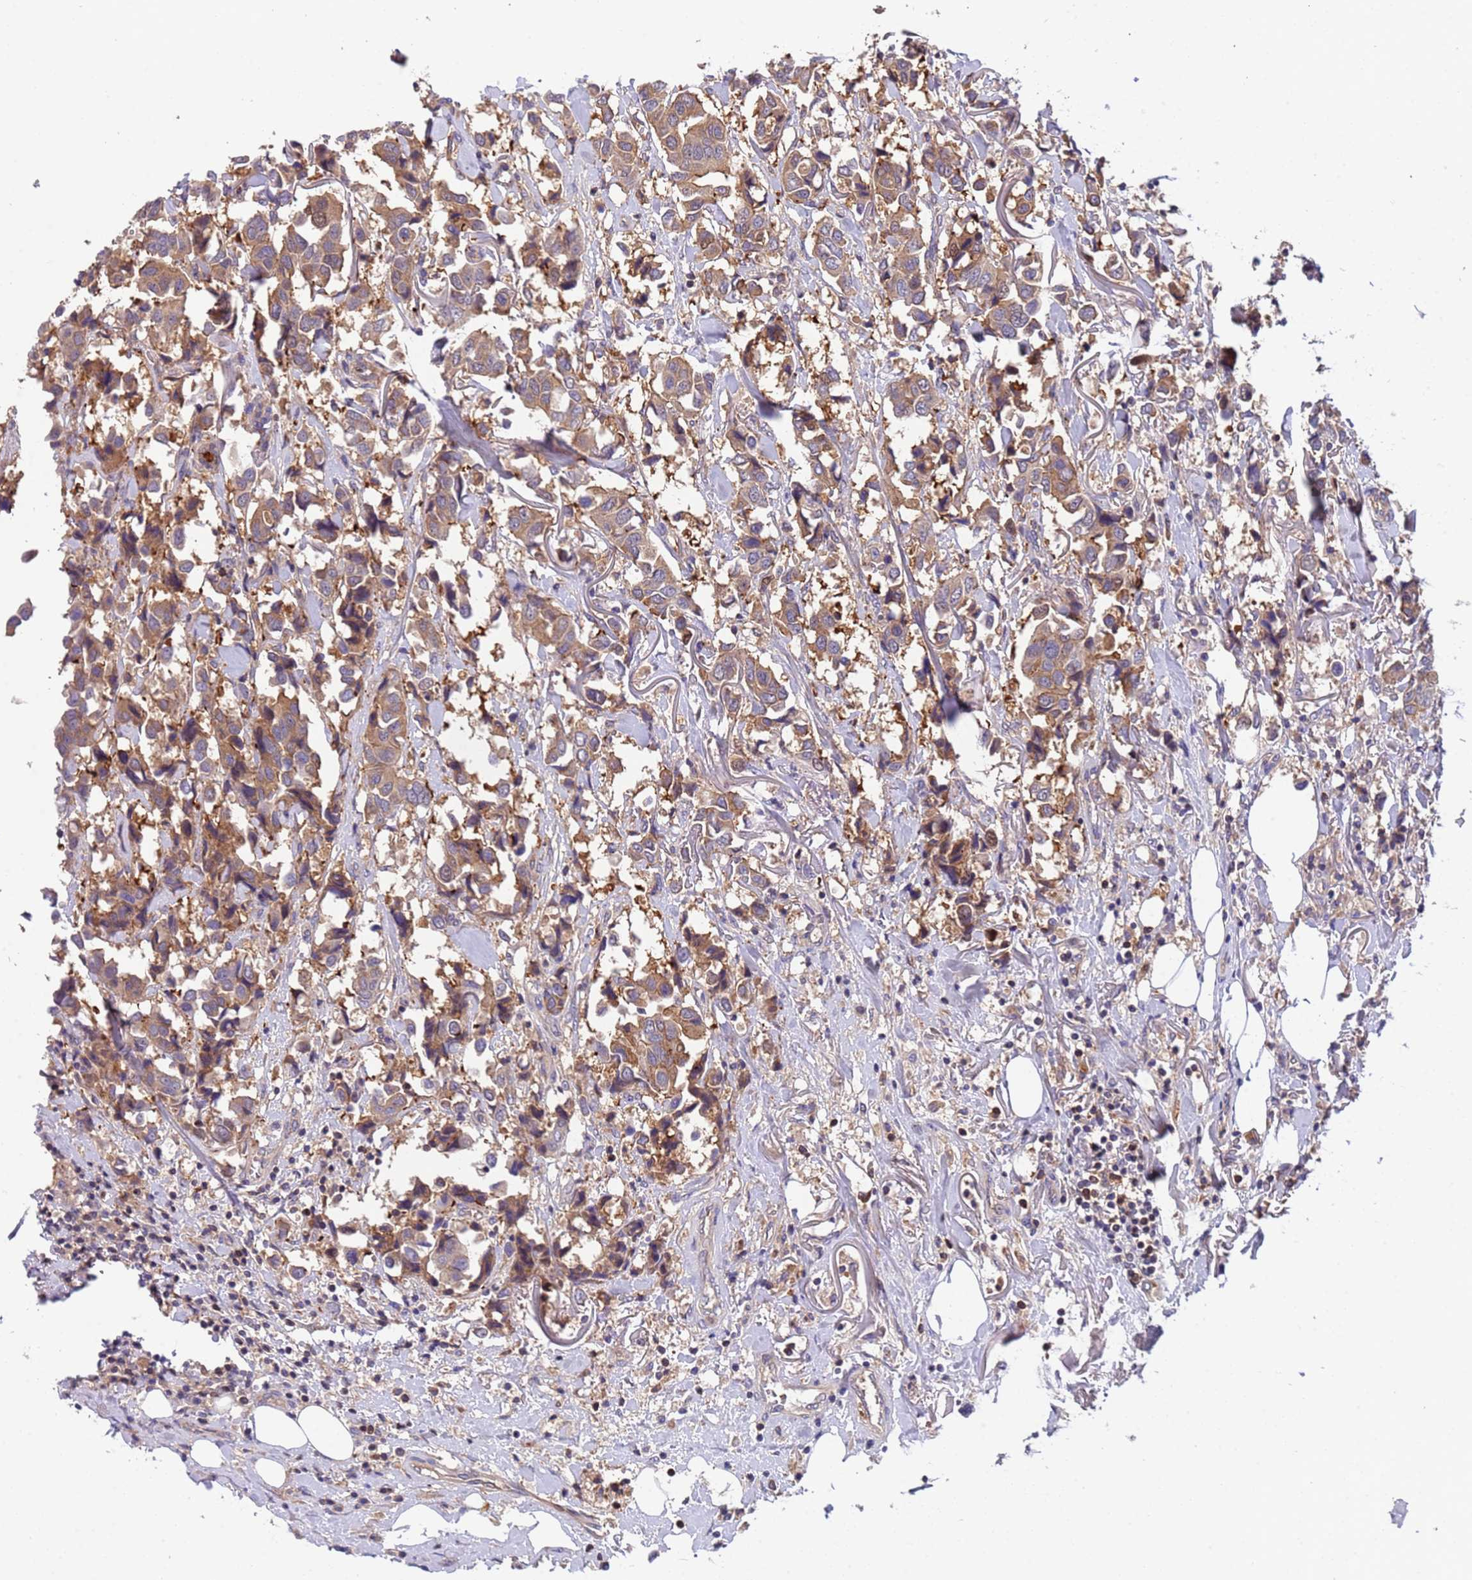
{"staining": {"intensity": "moderate", "quantity": "25%-75%", "location": "cytoplasmic/membranous"}, "tissue": "breast cancer", "cell_type": "Tumor cells", "image_type": "cancer", "snomed": [{"axis": "morphology", "description": "Duct carcinoma"}, {"axis": "topography", "description": "Breast"}], "caption": "The immunohistochemical stain labels moderate cytoplasmic/membranous staining in tumor cells of breast cancer tissue.", "gene": "PARP16", "patient": {"sex": "female", "age": 80}}